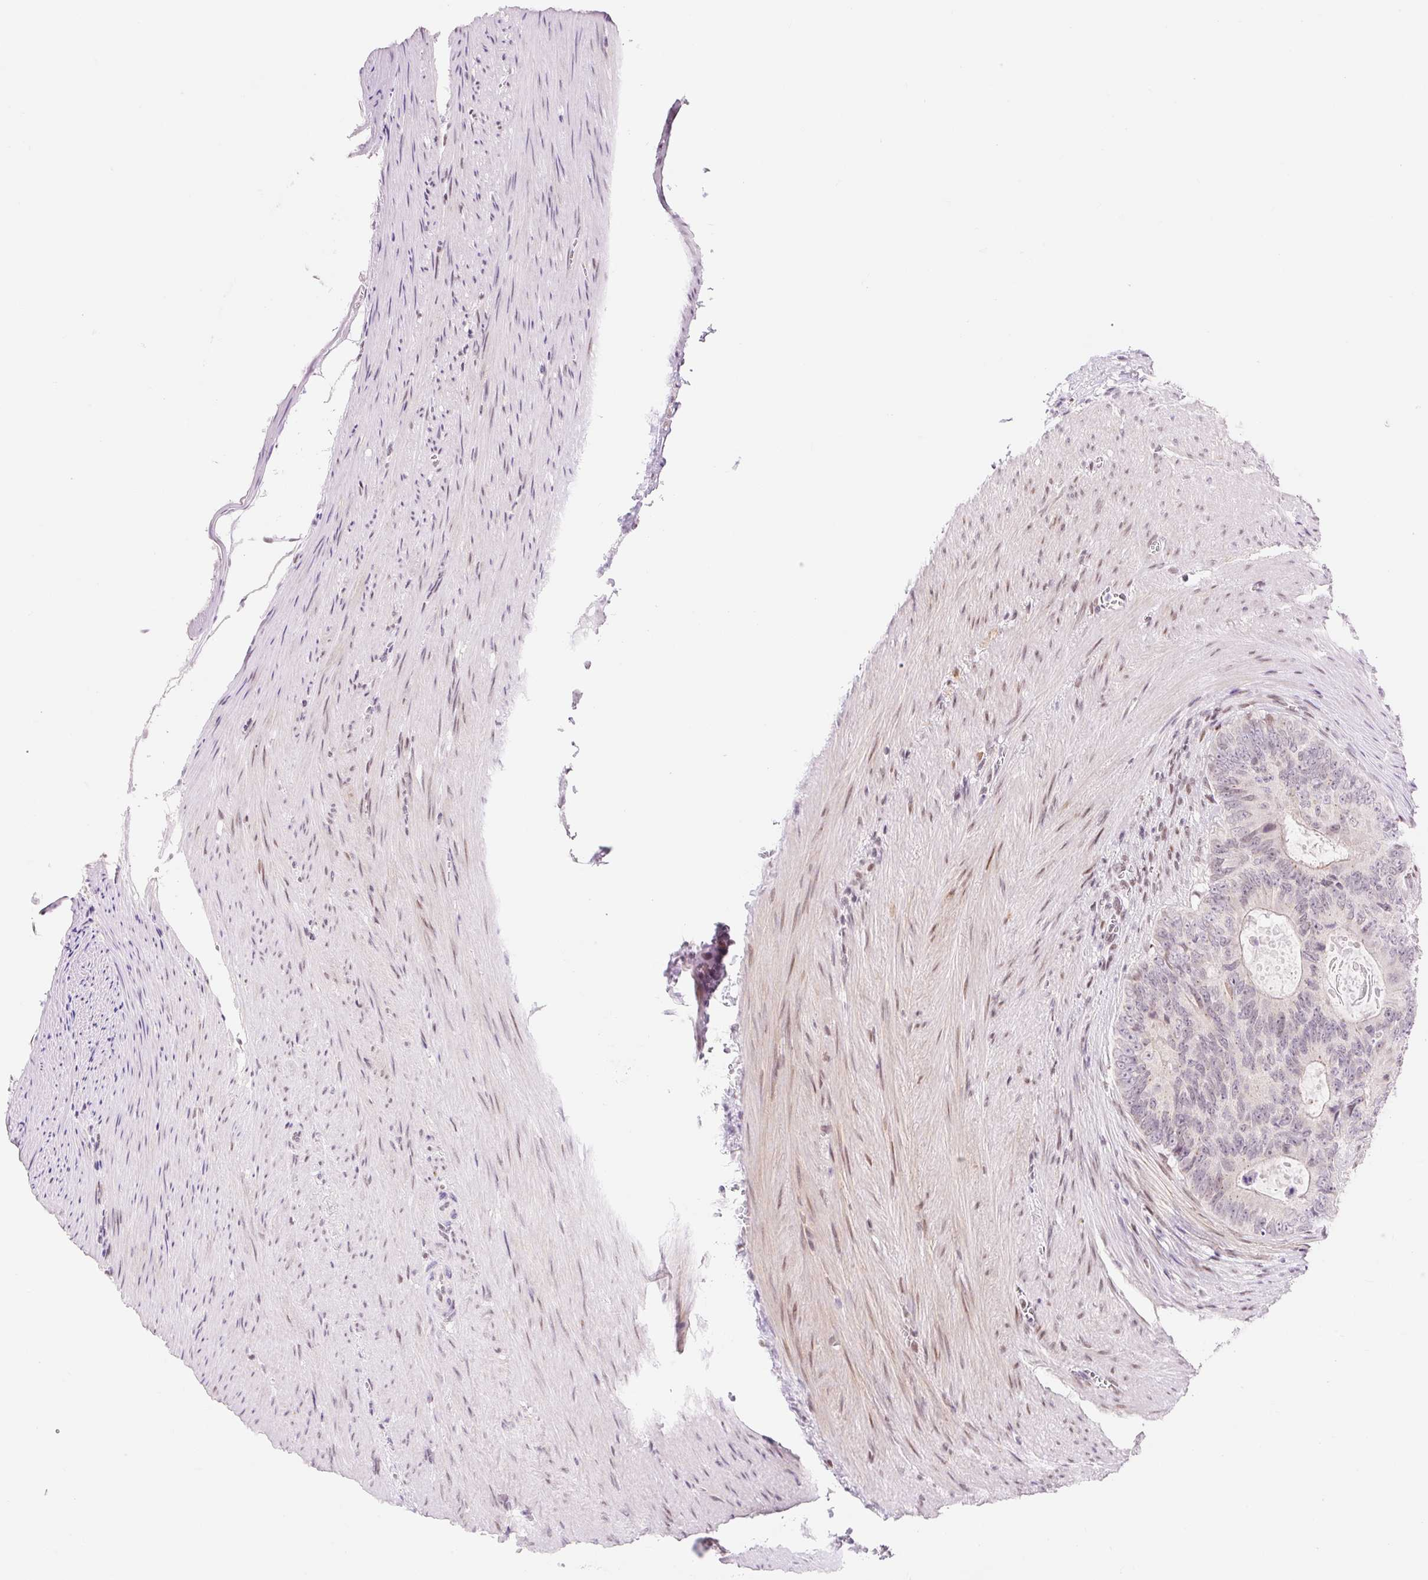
{"staining": {"intensity": "weak", "quantity": "25%-75%", "location": "nuclear"}, "tissue": "colorectal cancer", "cell_type": "Tumor cells", "image_type": "cancer", "snomed": [{"axis": "morphology", "description": "Adenocarcinoma, NOS"}, {"axis": "topography", "description": "Colon"}], "caption": "Protein staining by immunohistochemistry reveals weak nuclear positivity in about 25%-75% of tumor cells in colorectal cancer.", "gene": "H2BW1", "patient": {"sex": "male", "age": 62}}